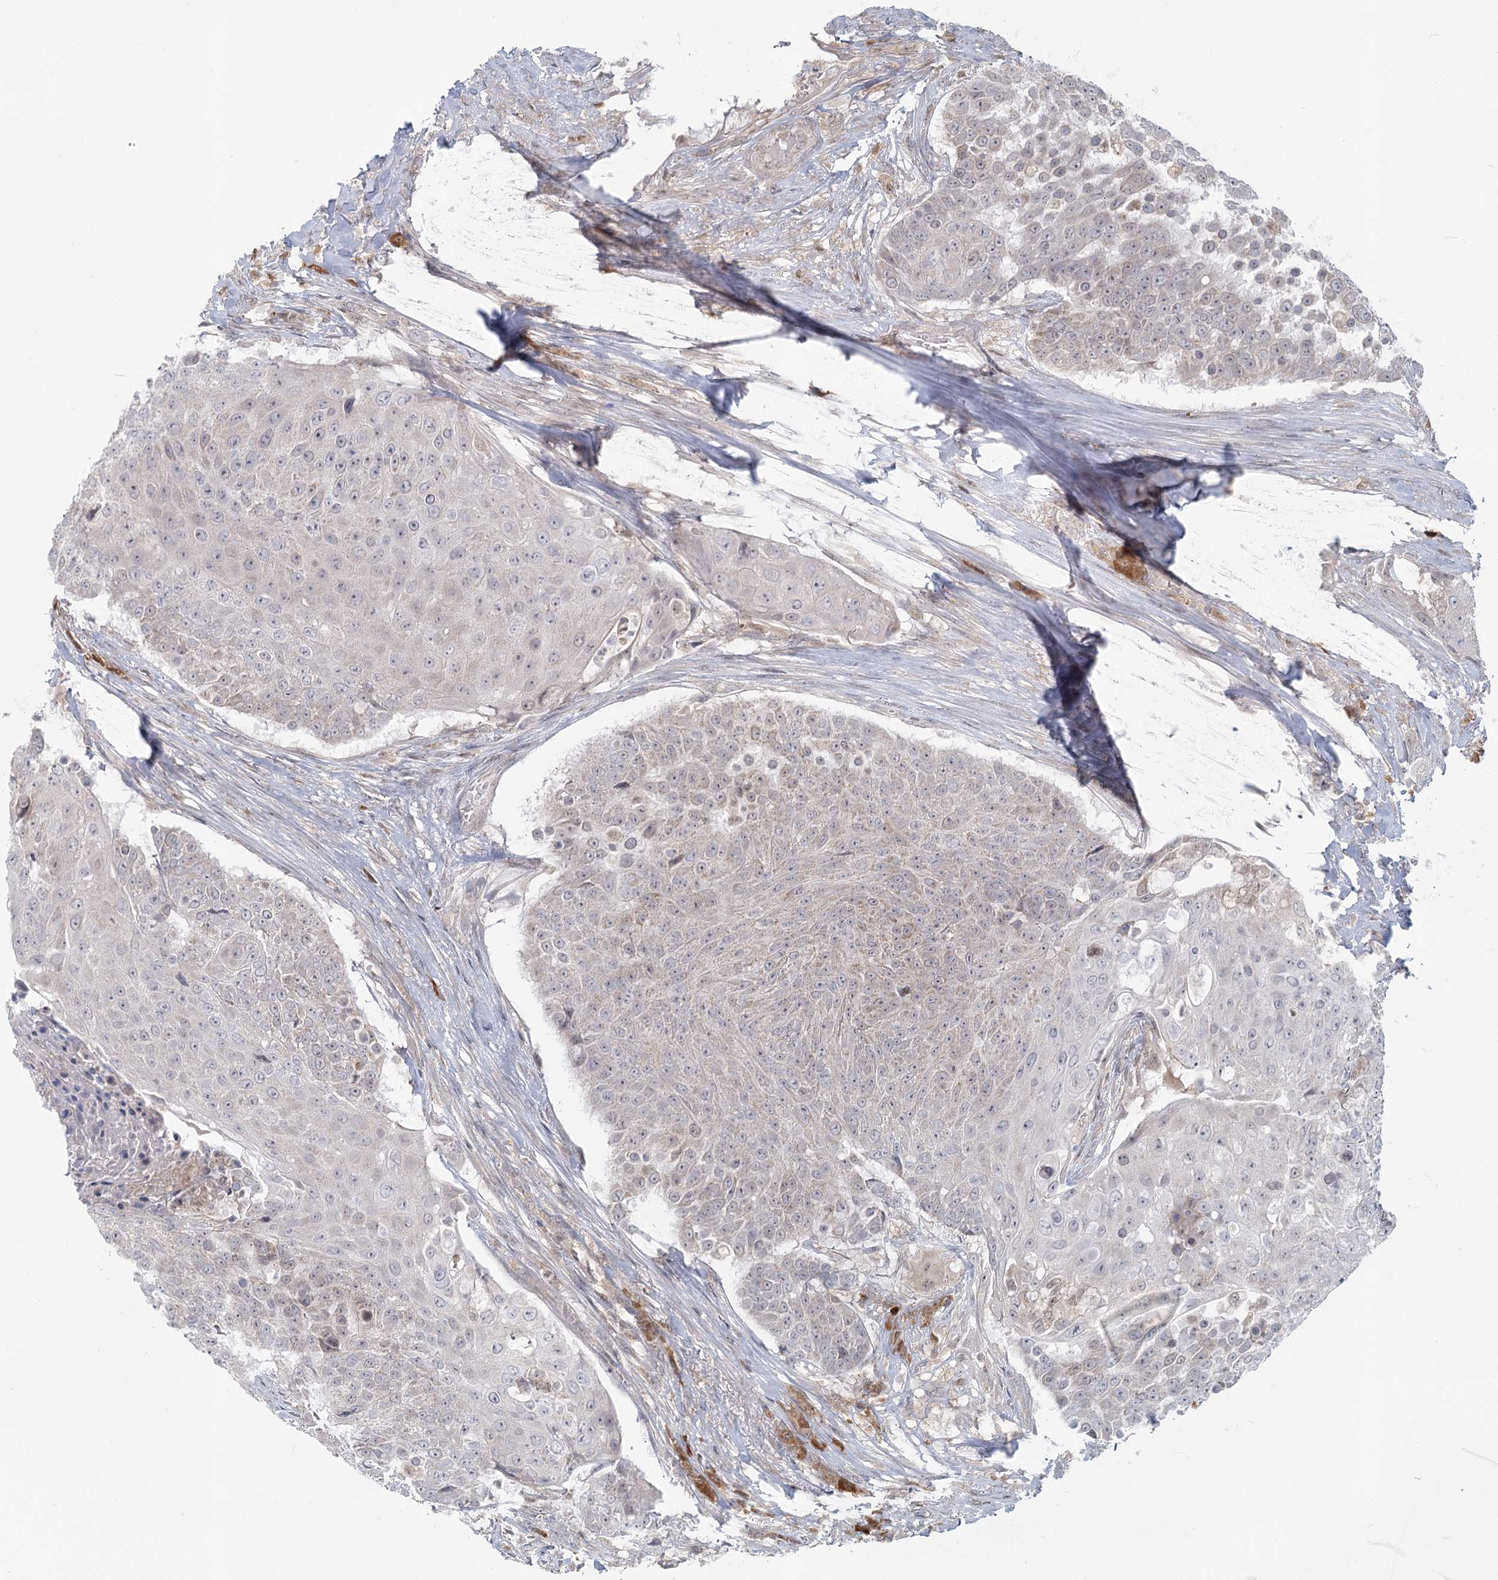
{"staining": {"intensity": "negative", "quantity": "none", "location": "none"}, "tissue": "urothelial cancer", "cell_type": "Tumor cells", "image_type": "cancer", "snomed": [{"axis": "morphology", "description": "Urothelial carcinoma, High grade"}, {"axis": "topography", "description": "Urinary bladder"}], "caption": "Protein analysis of high-grade urothelial carcinoma exhibits no significant expression in tumor cells.", "gene": "THNSL1", "patient": {"sex": "female", "age": 63}}